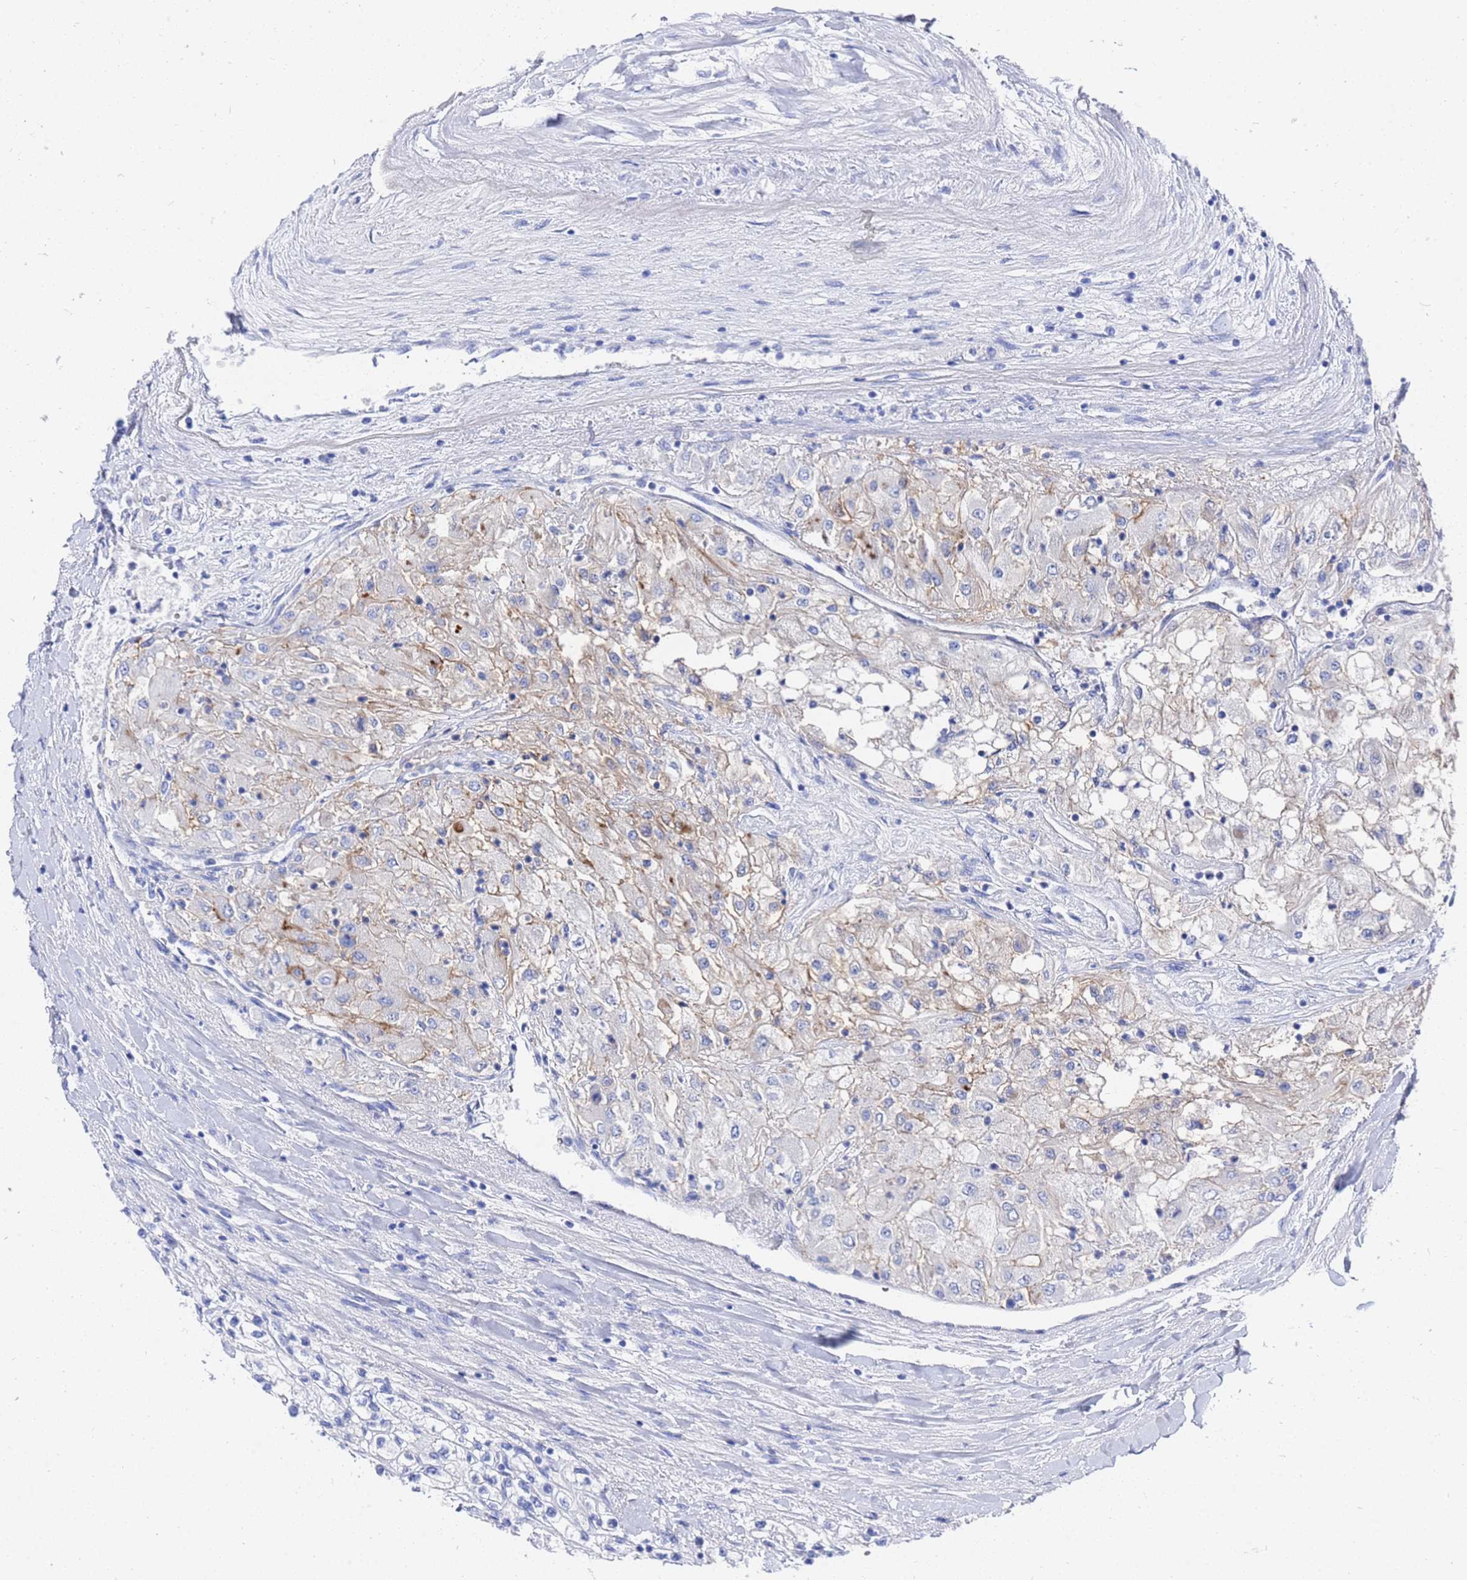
{"staining": {"intensity": "weak", "quantity": "<25%", "location": "cytoplasmic/membranous"}, "tissue": "renal cancer", "cell_type": "Tumor cells", "image_type": "cancer", "snomed": [{"axis": "morphology", "description": "Adenocarcinoma, NOS"}, {"axis": "topography", "description": "Kidney"}], "caption": "An immunohistochemistry (IHC) photomicrograph of adenocarcinoma (renal) is shown. There is no staining in tumor cells of adenocarcinoma (renal).", "gene": "GGT1", "patient": {"sex": "male", "age": 80}}